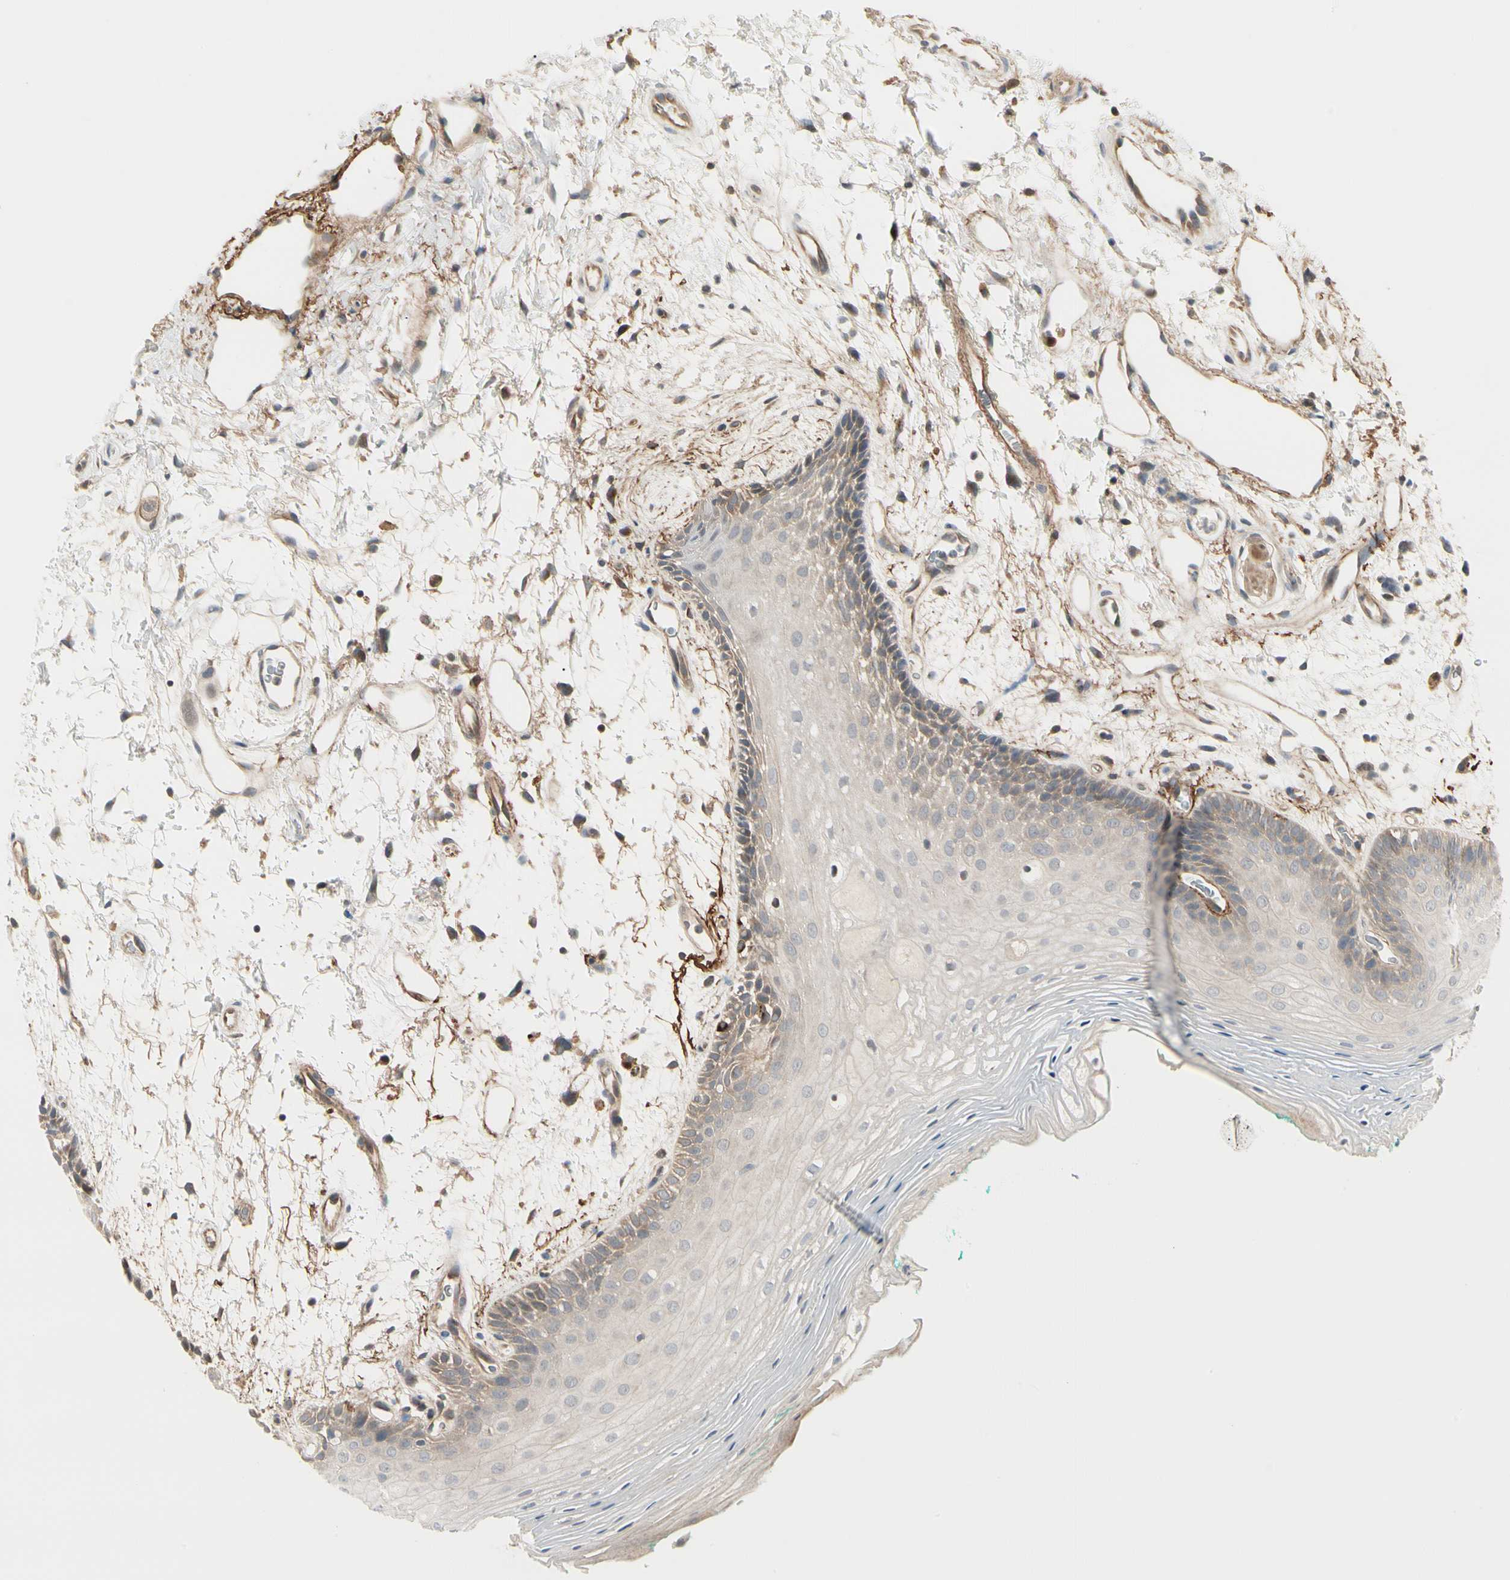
{"staining": {"intensity": "weak", "quantity": "25%-75%", "location": "cytoplasmic/membranous"}, "tissue": "oral mucosa", "cell_type": "Squamous epithelial cells", "image_type": "normal", "snomed": [{"axis": "morphology", "description": "Normal tissue, NOS"}, {"axis": "topography", "description": "Skeletal muscle"}, {"axis": "topography", "description": "Oral tissue"}, {"axis": "topography", "description": "Peripheral nerve tissue"}], "caption": "This histopathology image exhibits normal oral mucosa stained with immunohistochemistry (IHC) to label a protein in brown. The cytoplasmic/membranous of squamous epithelial cells show weak positivity for the protein. Nuclei are counter-stained blue.", "gene": "F2R", "patient": {"sex": "female", "age": 84}}